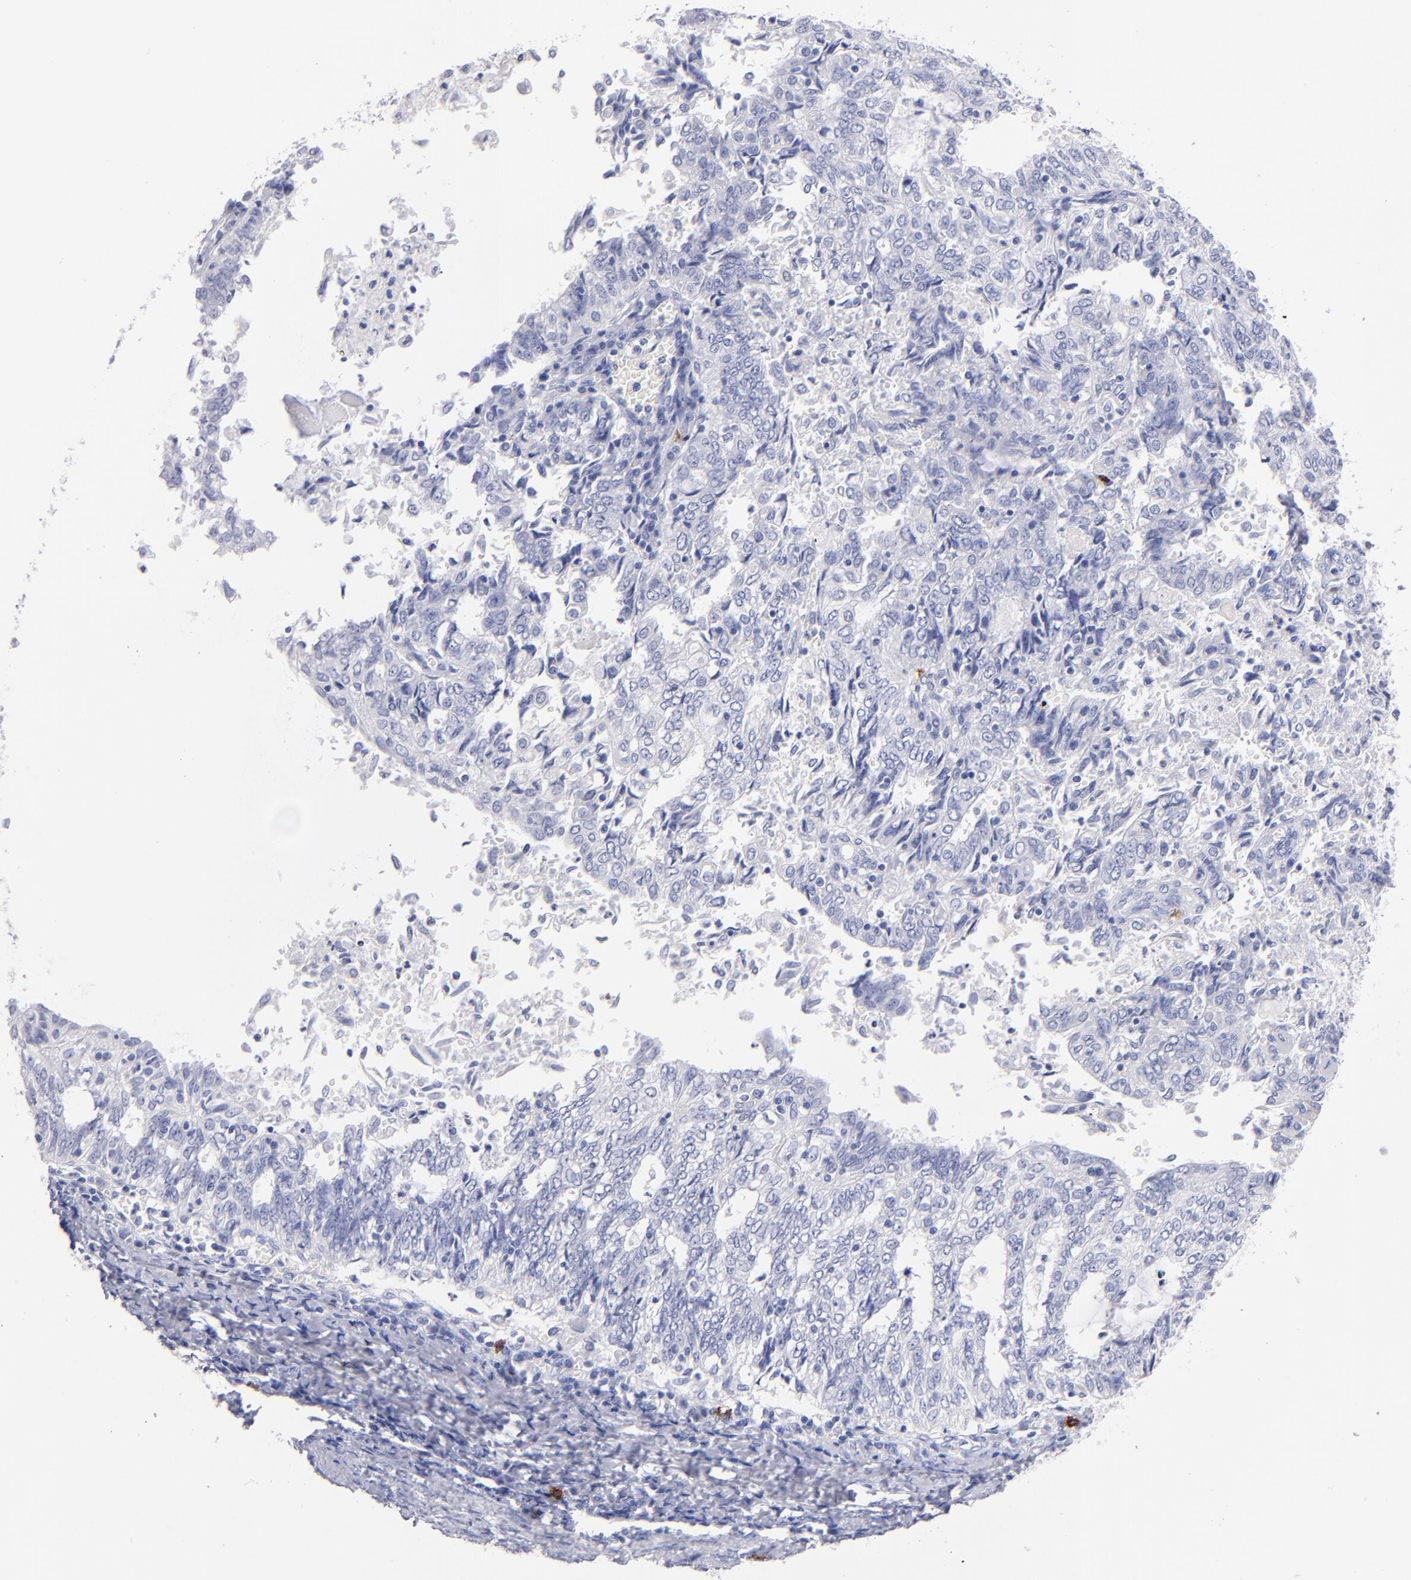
{"staining": {"intensity": "negative", "quantity": "none", "location": "none"}, "tissue": "endometrial cancer", "cell_type": "Tumor cells", "image_type": "cancer", "snomed": [{"axis": "morphology", "description": "Adenocarcinoma, NOS"}, {"axis": "topography", "description": "Endometrium"}], "caption": "Immunohistochemistry (IHC) of endometrial cancer (adenocarcinoma) demonstrates no positivity in tumor cells.", "gene": "KIT", "patient": {"sex": "female", "age": 69}}